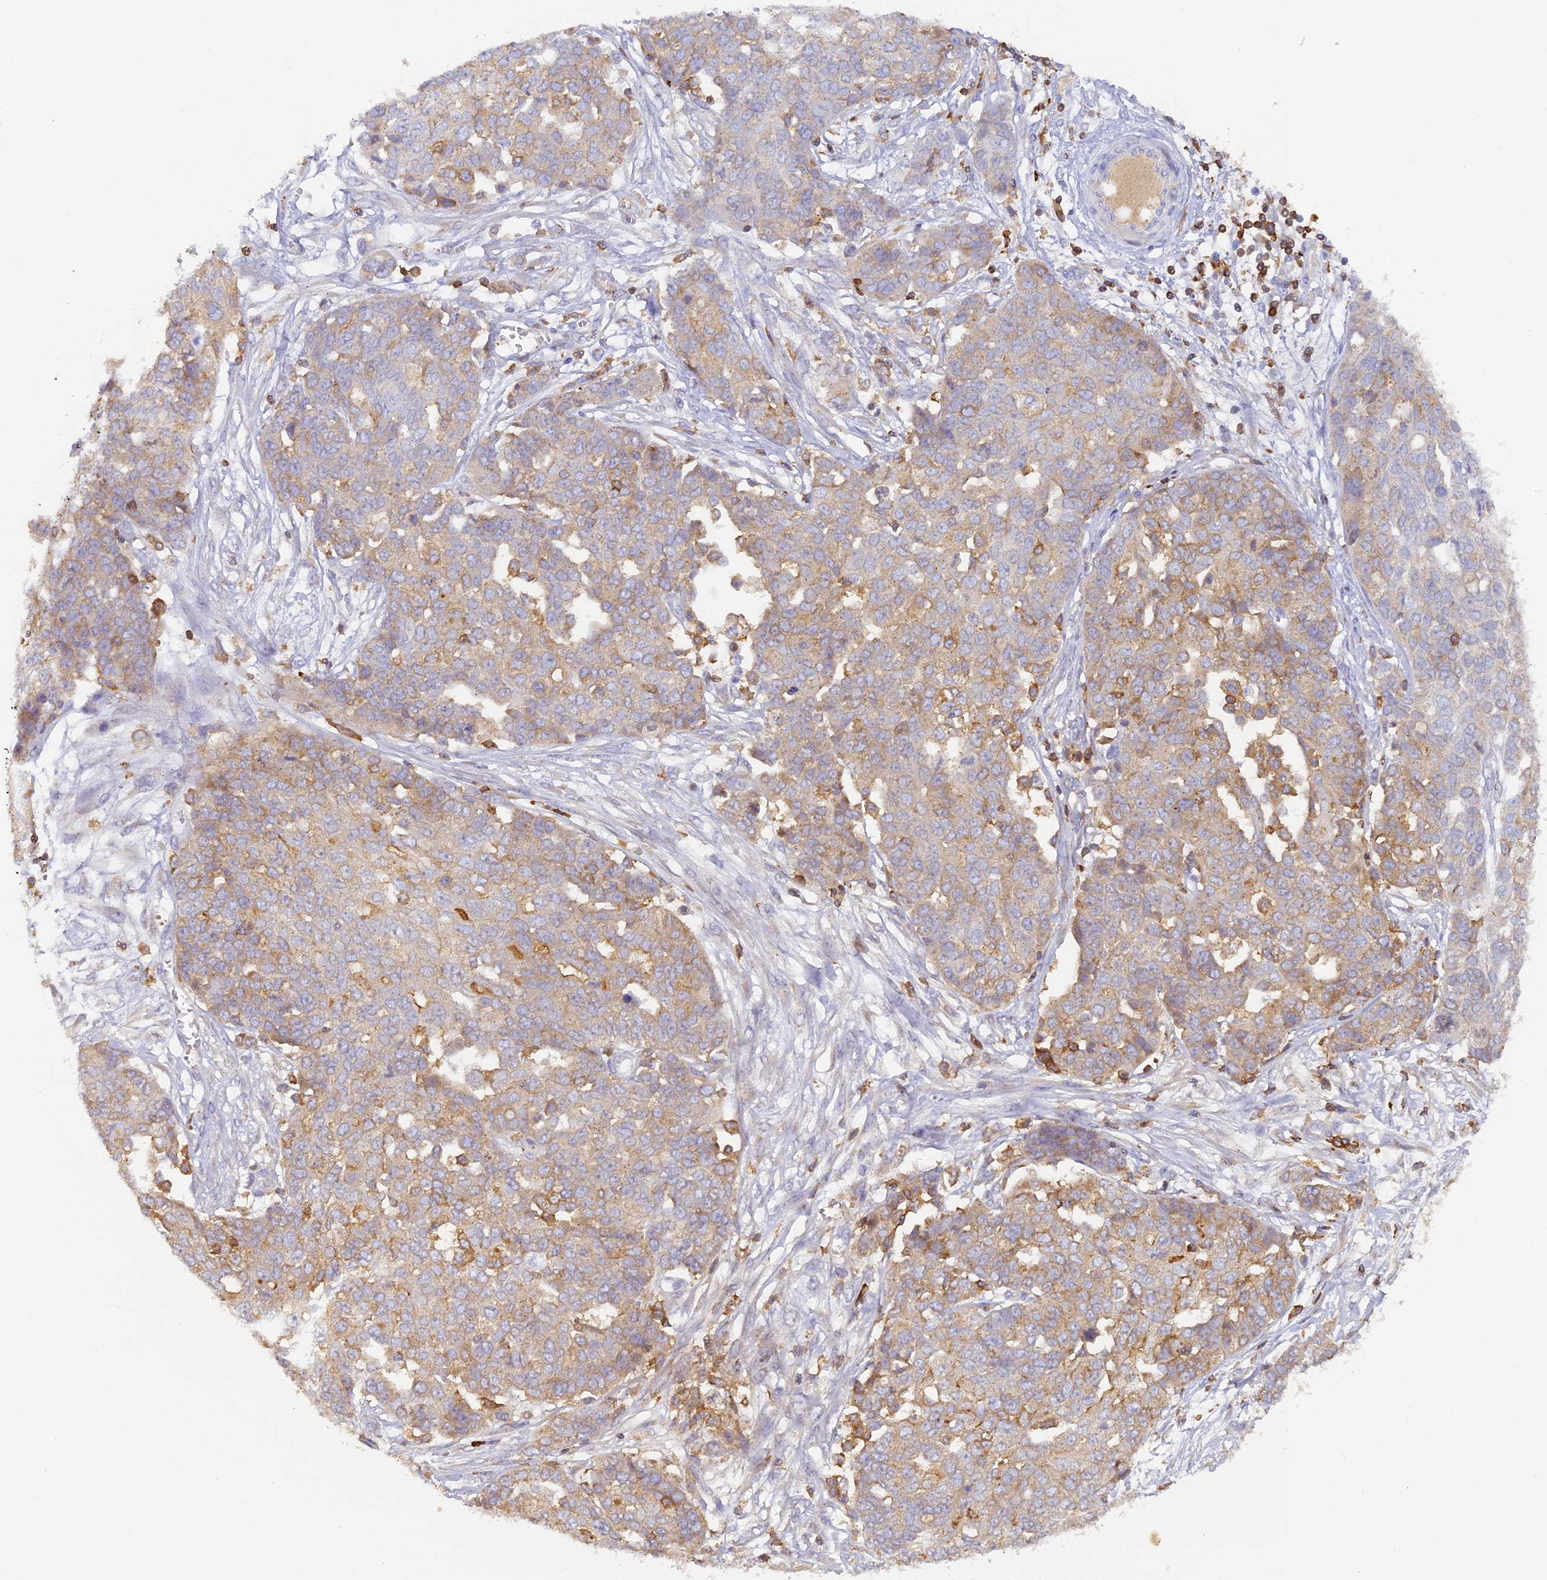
{"staining": {"intensity": "moderate", "quantity": "25%-75%", "location": "cytoplasmic/membranous"}, "tissue": "ovarian cancer", "cell_type": "Tumor cells", "image_type": "cancer", "snomed": [{"axis": "morphology", "description": "Cystadenocarcinoma, serous, NOS"}, {"axis": "topography", "description": "Soft tissue"}, {"axis": "topography", "description": "Ovary"}], "caption": "IHC micrograph of serous cystadenocarcinoma (ovarian) stained for a protein (brown), which displays medium levels of moderate cytoplasmic/membranous positivity in about 25%-75% of tumor cells.", "gene": "FYB1", "patient": {"sex": "female", "age": 57}}